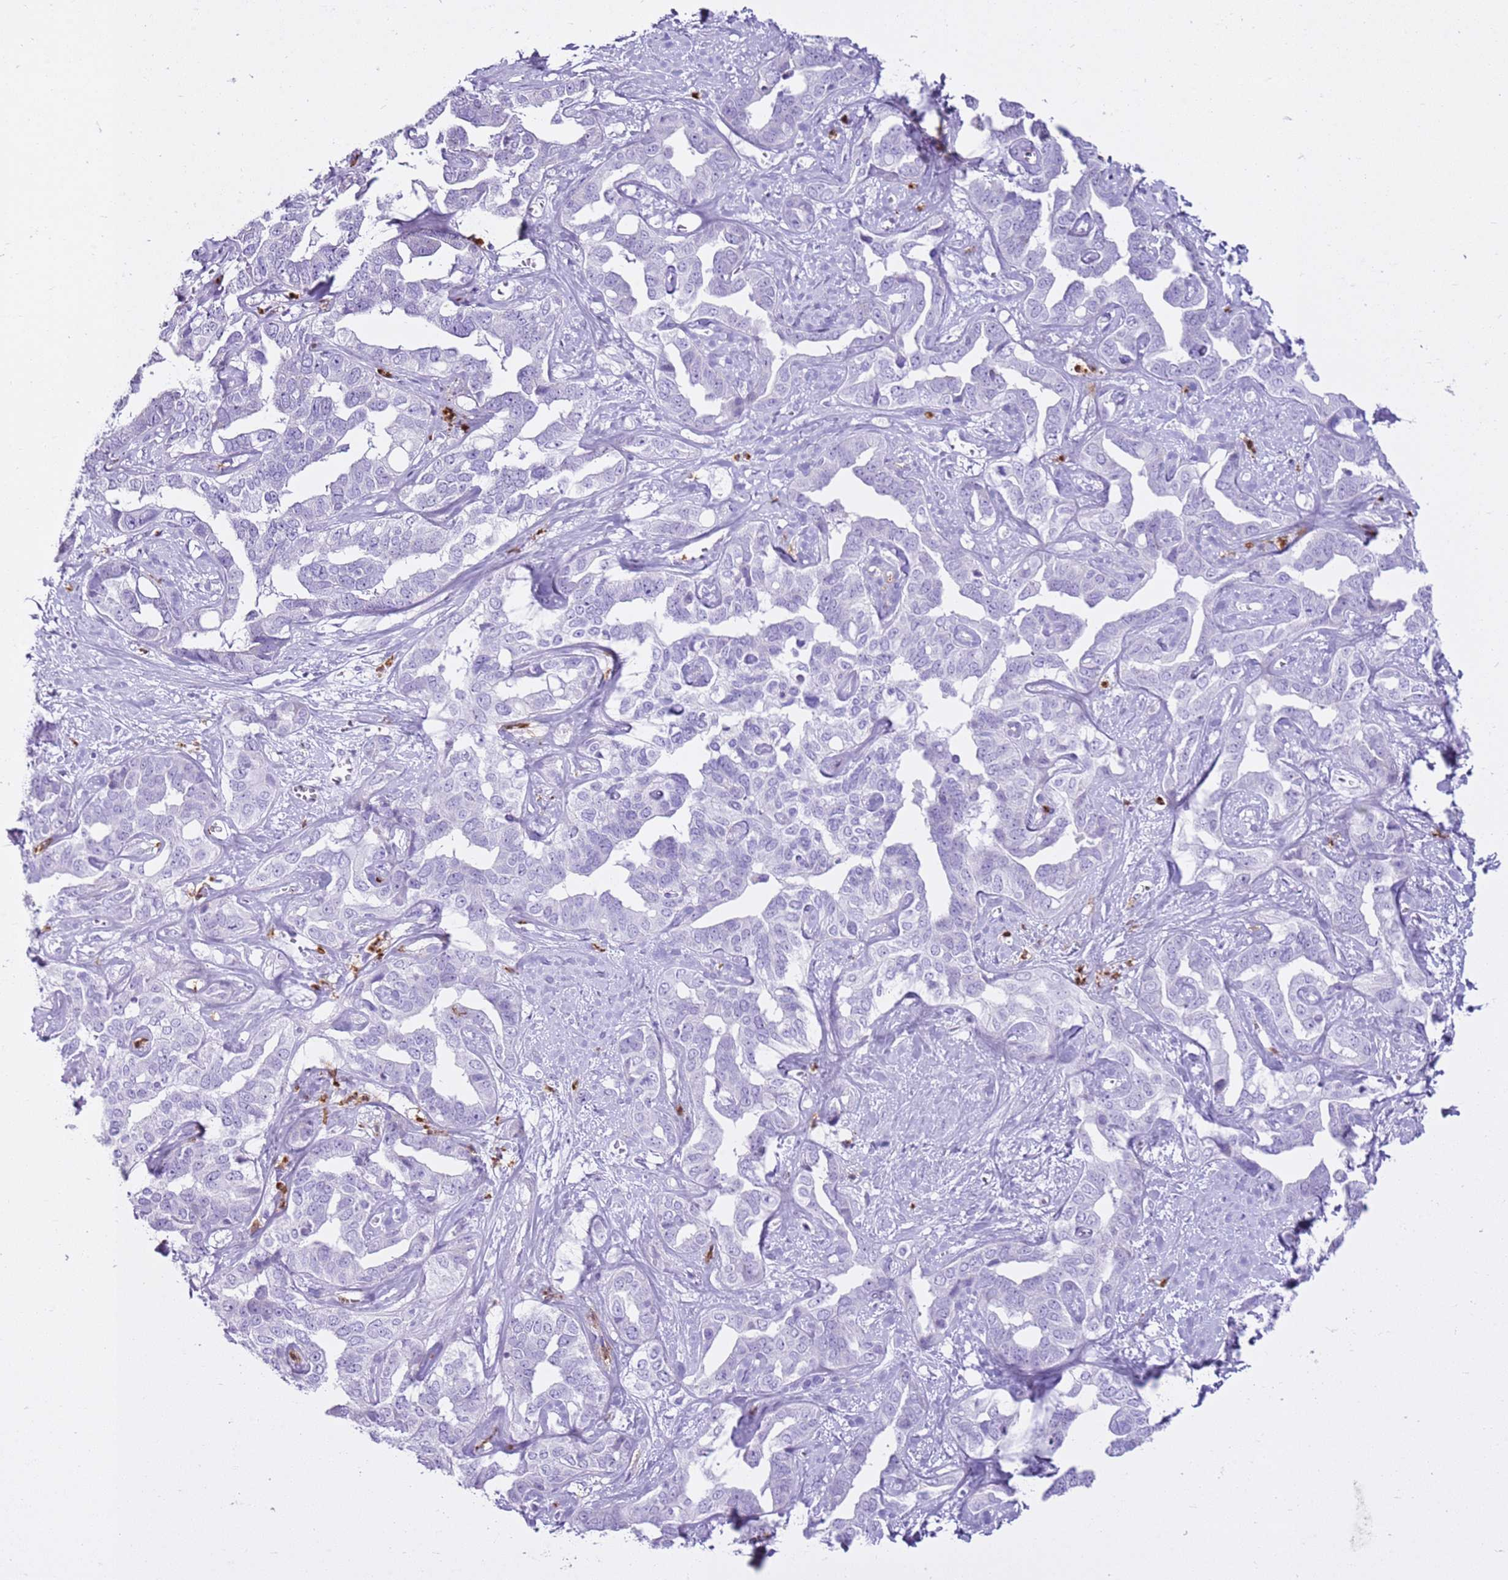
{"staining": {"intensity": "negative", "quantity": "none", "location": "none"}, "tissue": "liver cancer", "cell_type": "Tumor cells", "image_type": "cancer", "snomed": [{"axis": "morphology", "description": "Cholangiocarcinoma"}, {"axis": "topography", "description": "Liver"}], "caption": "High power microscopy photomicrograph of an immunohistochemistry histopathology image of cholangiocarcinoma (liver), revealing no significant positivity in tumor cells.", "gene": "CD177", "patient": {"sex": "male", "age": 59}}